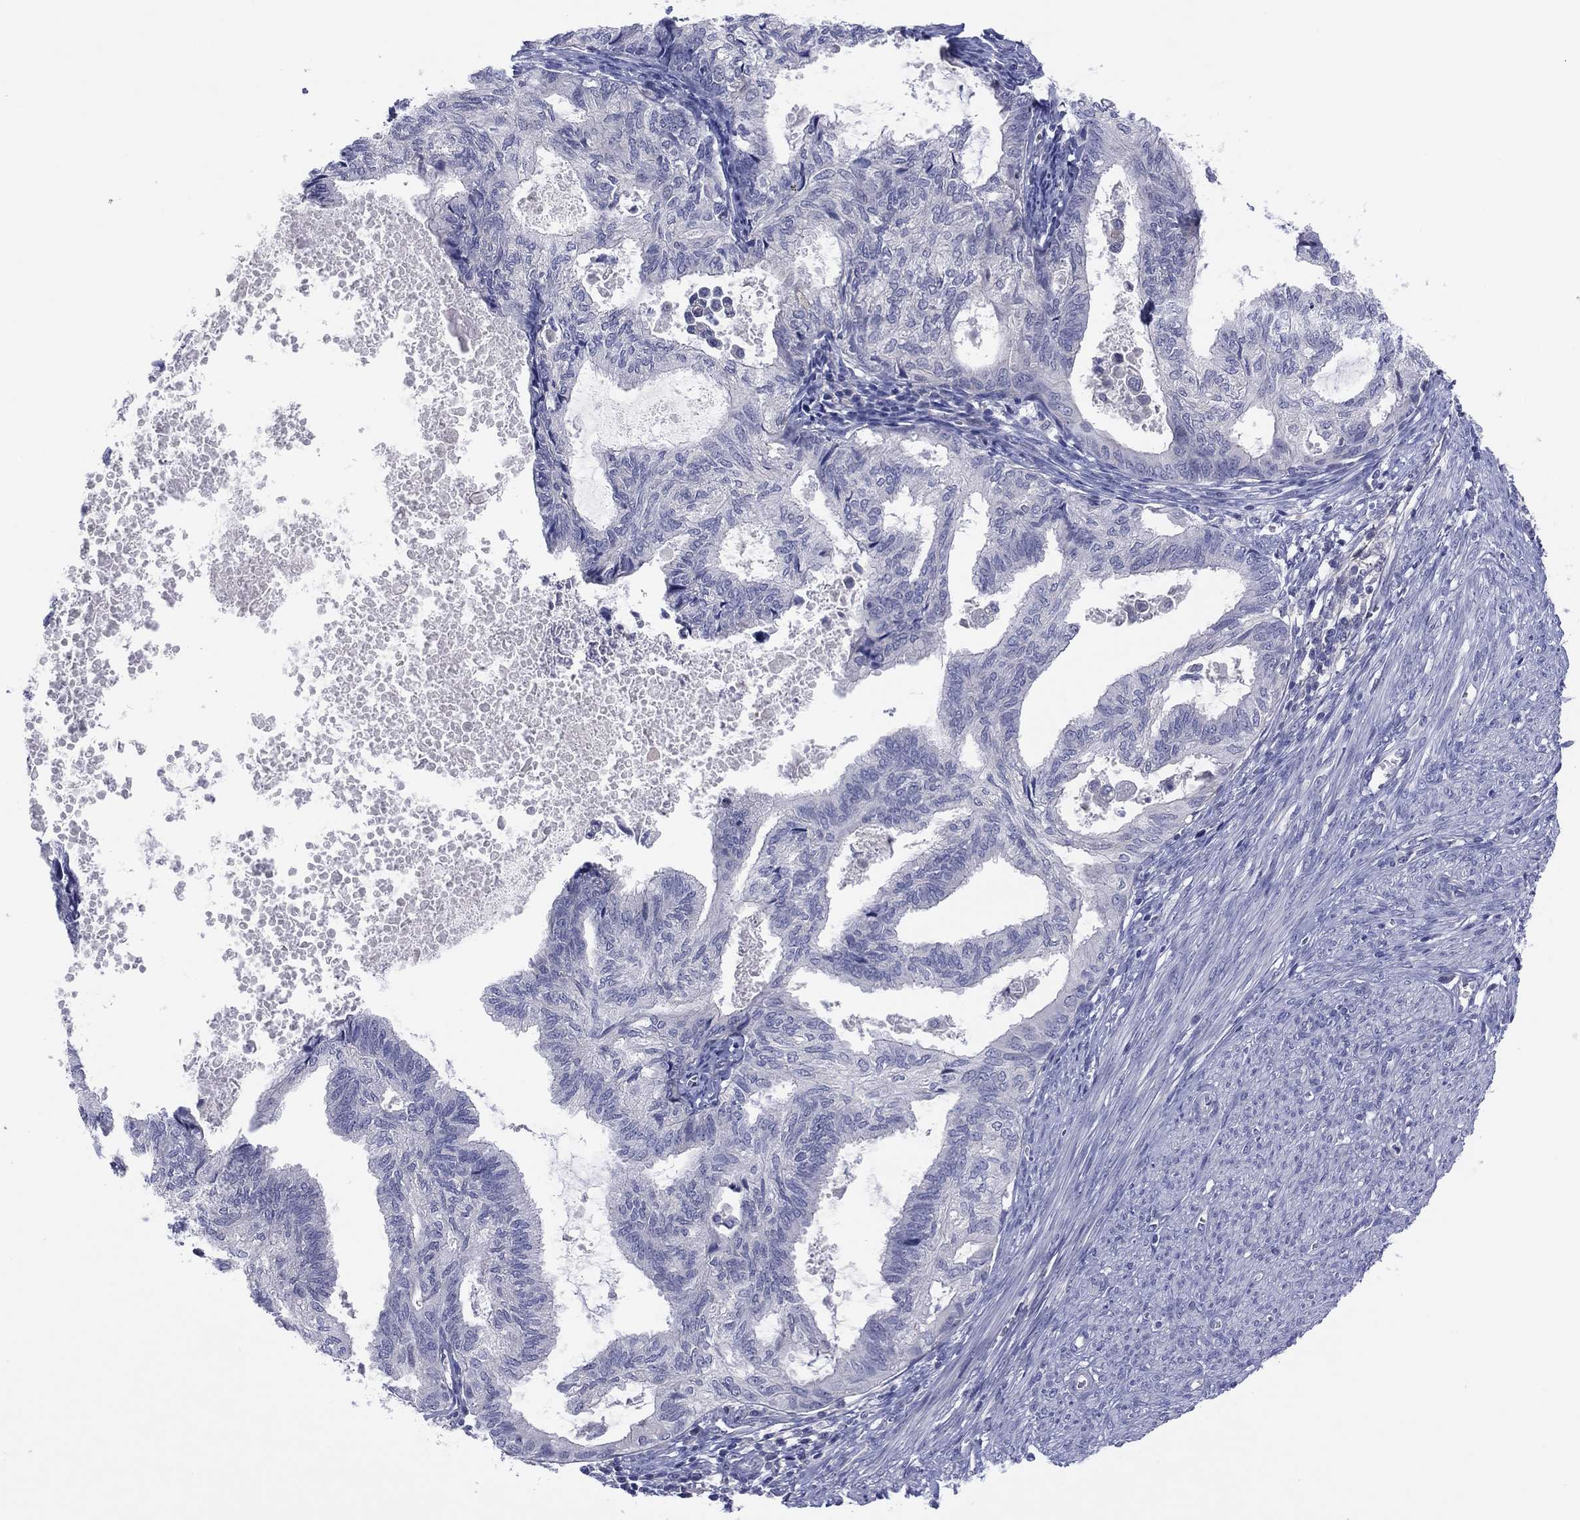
{"staining": {"intensity": "negative", "quantity": "none", "location": "none"}, "tissue": "endometrial cancer", "cell_type": "Tumor cells", "image_type": "cancer", "snomed": [{"axis": "morphology", "description": "Adenocarcinoma, NOS"}, {"axis": "topography", "description": "Endometrium"}], "caption": "Immunohistochemistry (IHC) photomicrograph of neoplastic tissue: human adenocarcinoma (endometrial) stained with DAB demonstrates no significant protein expression in tumor cells.", "gene": "CYP2B6", "patient": {"sex": "female", "age": 86}}